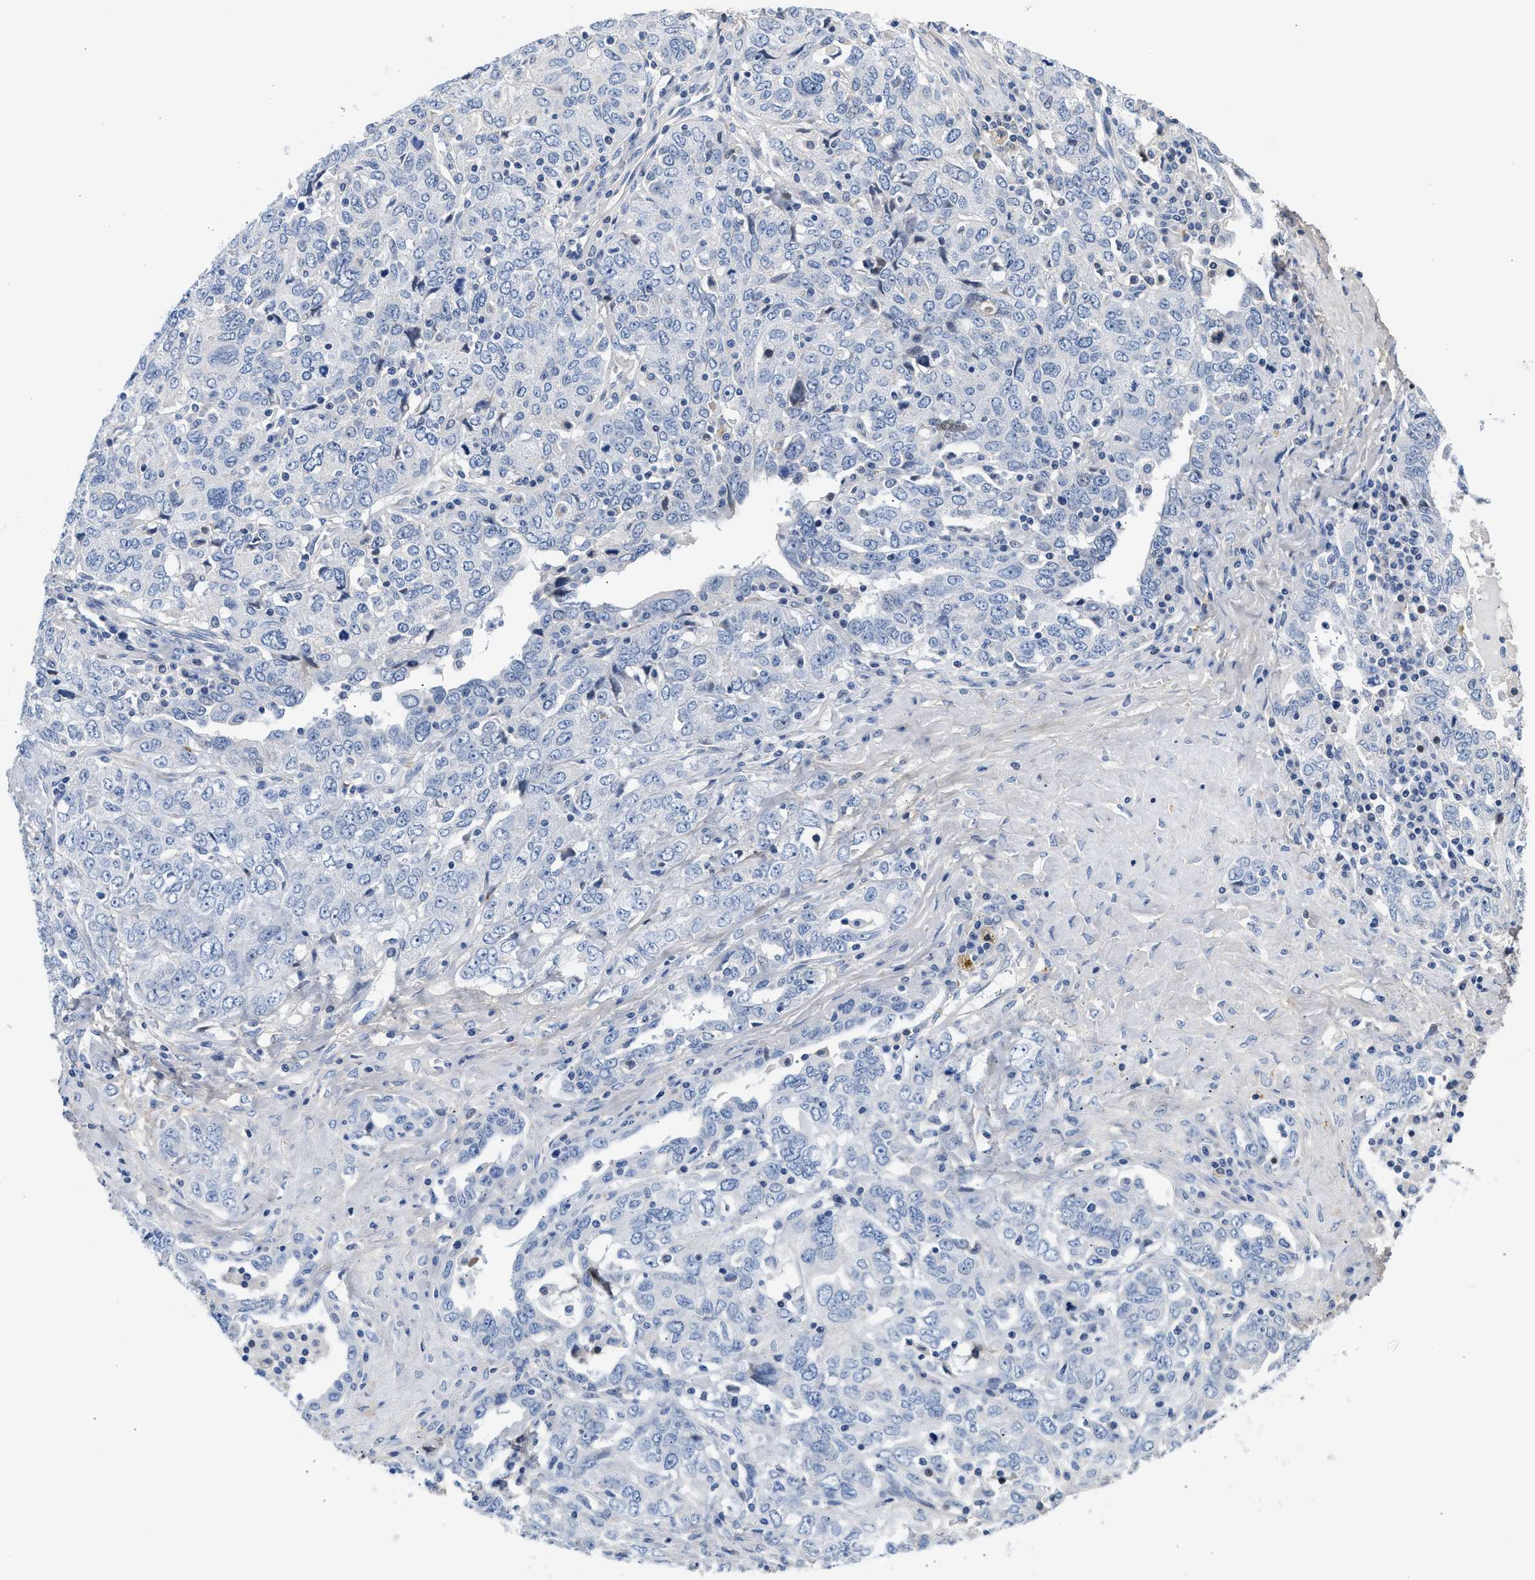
{"staining": {"intensity": "negative", "quantity": "none", "location": "none"}, "tissue": "ovarian cancer", "cell_type": "Tumor cells", "image_type": "cancer", "snomed": [{"axis": "morphology", "description": "Carcinoma, endometroid"}, {"axis": "topography", "description": "Ovary"}], "caption": "Protein analysis of ovarian cancer exhibits no significant positivity in tumor cells.", "gene": "ACTL7B", "patient": {"sex": "female", "age": 62}}